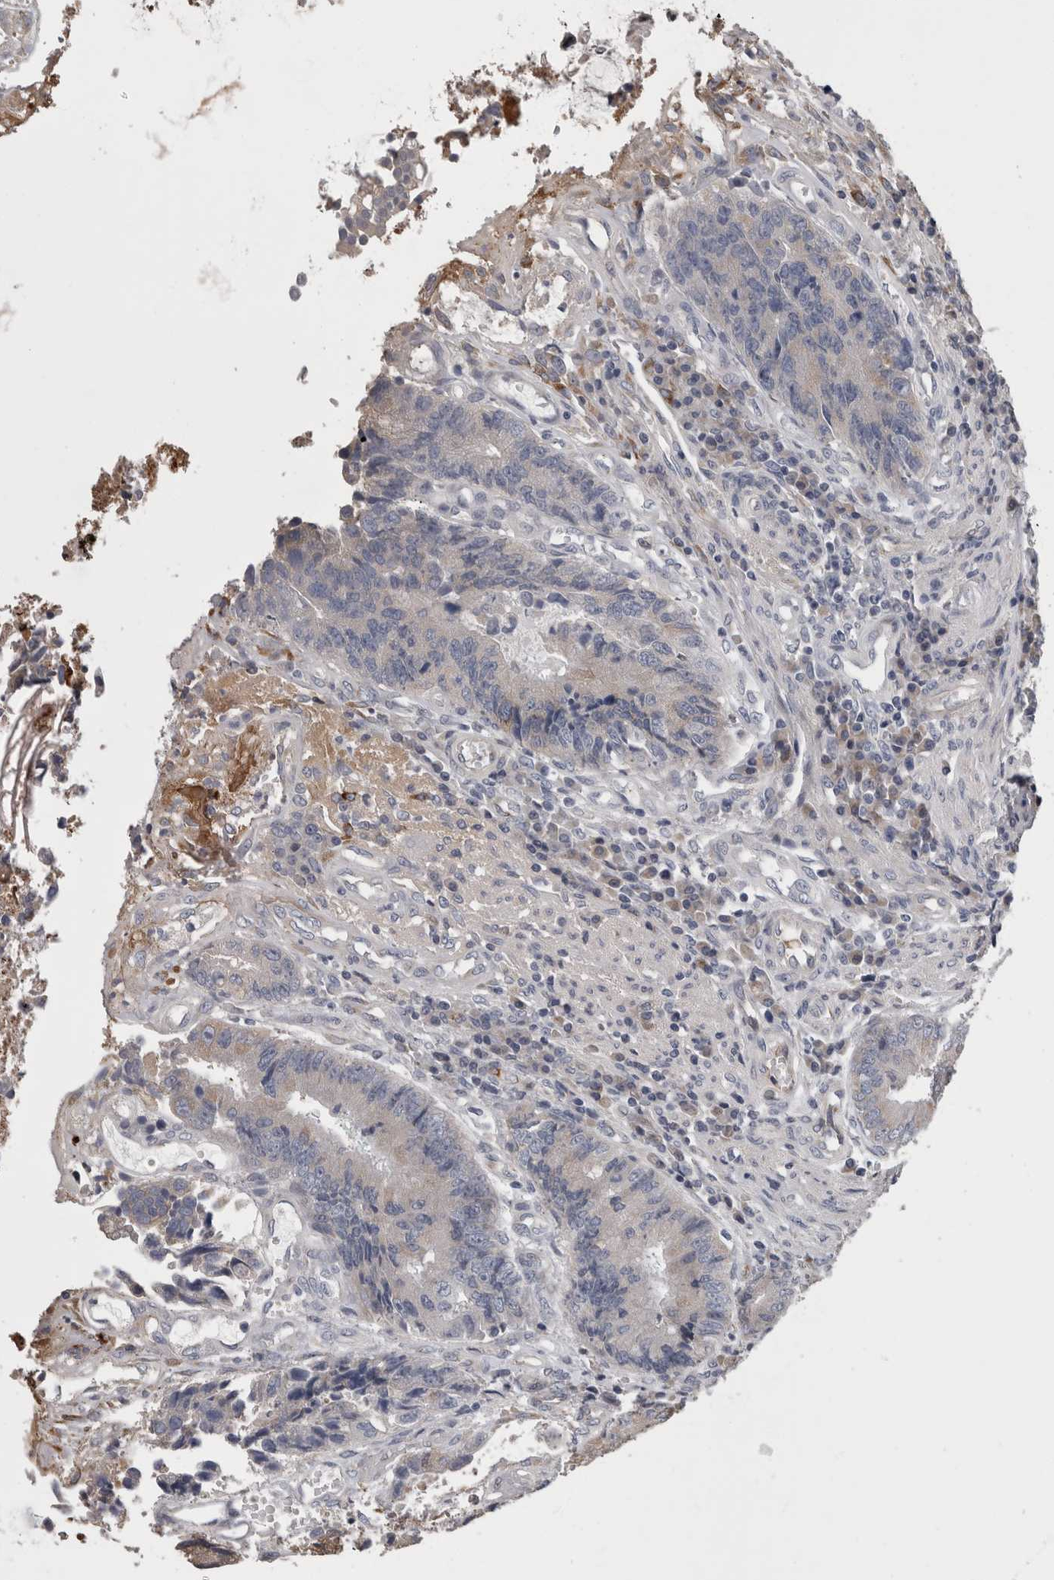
{"staining": {"intensity": "negative", "quantity": "none", "location": "none"}, "tissue": "colorectal cancer", "cell_type": "Tumor cells", "image_type": "cancer", "snomed": [{"axis": "morphology", "description": "Adenocarcinoma, NOS"}, {"axis": "topography", "description": "Rectum"}], "caption": "Adenocarcinoma (colorectal) stained for a protein using immunohistochemistry exhibits no staining tumor cells.", "gene": "STC1", "patient": {"sex": "male", "age": 84}}